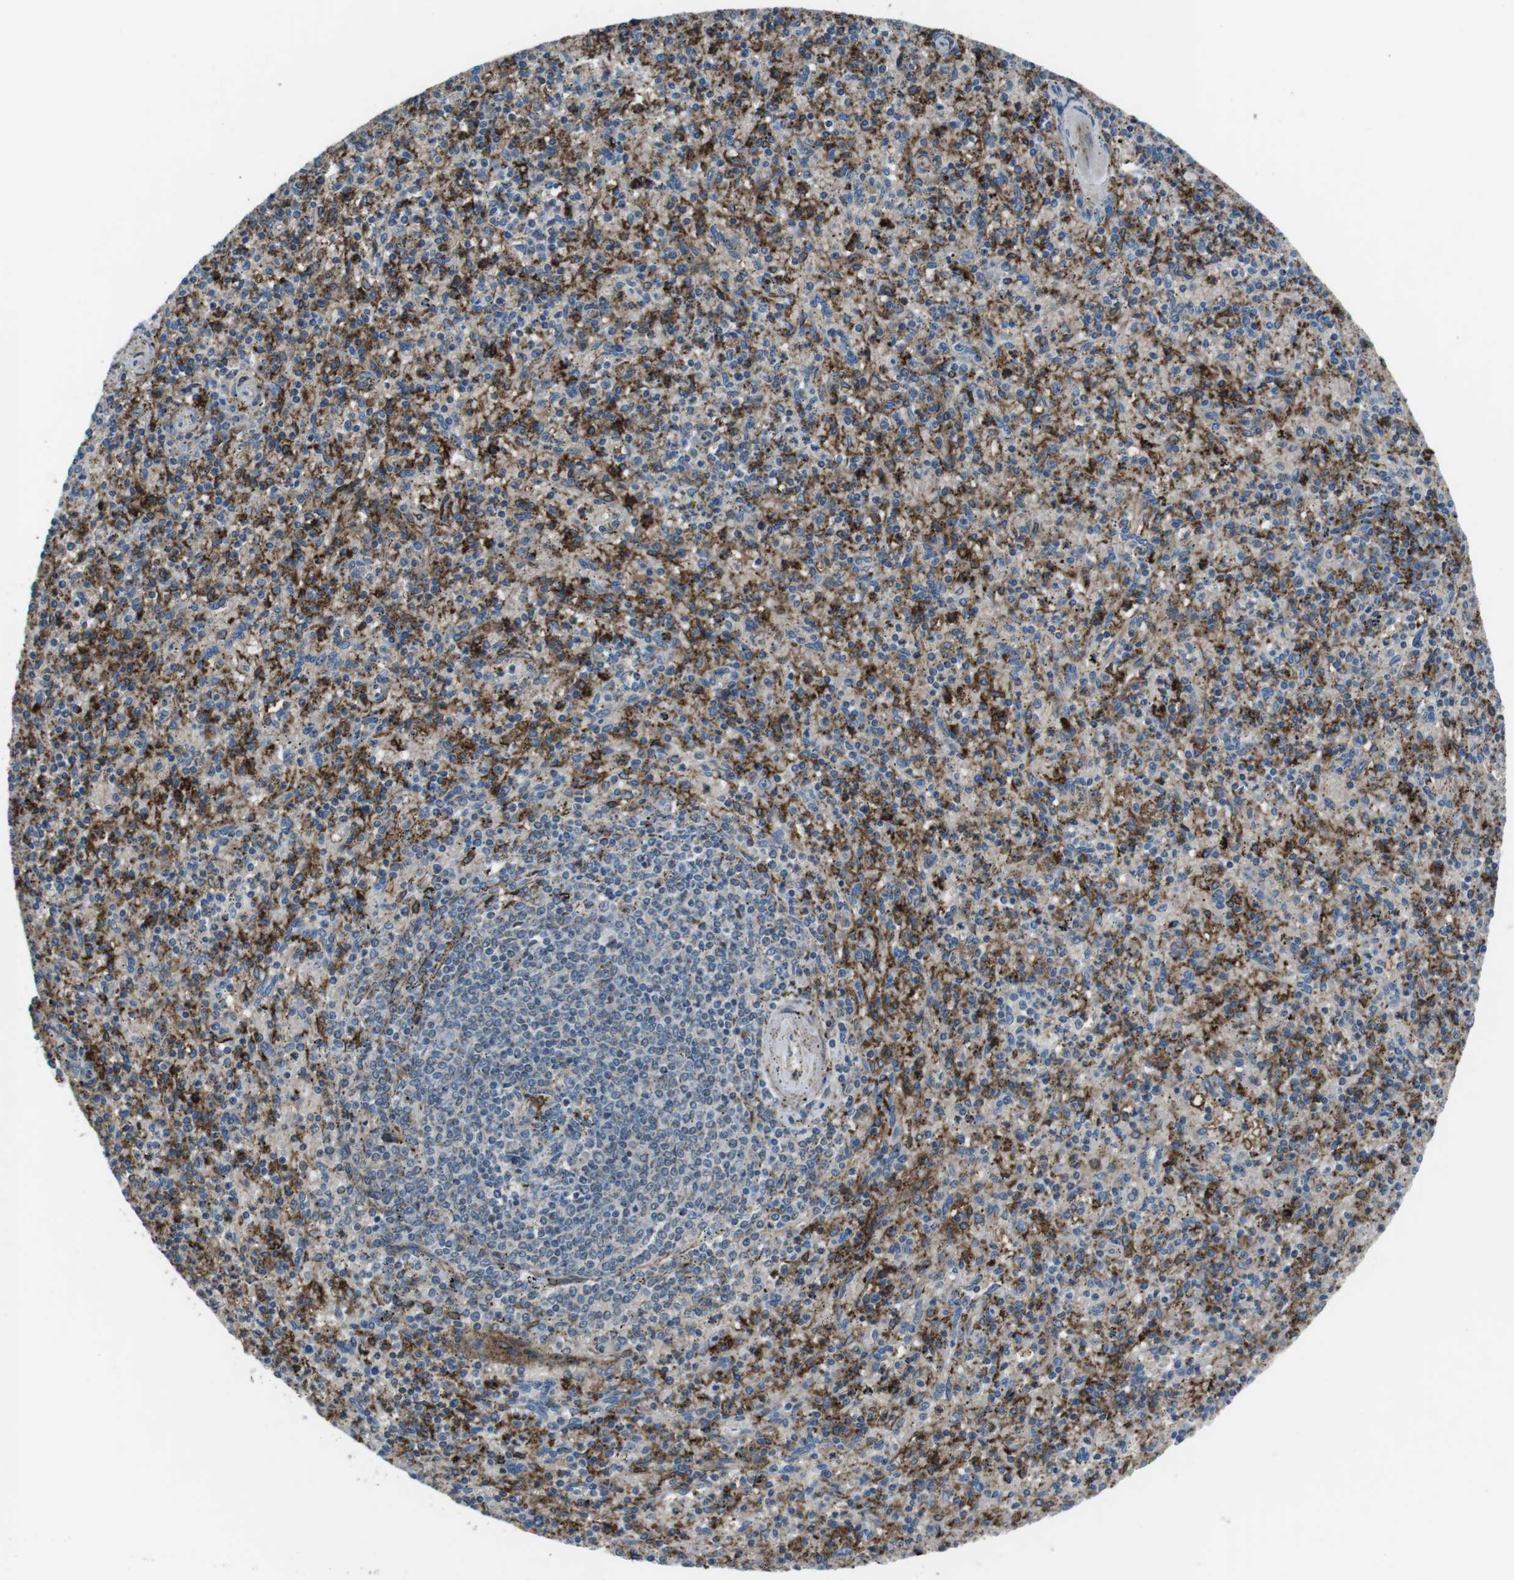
{"staining": {"intensity": "moderate", "quantity": "25%-75%", "location": "cytoplasmic/membranous"}, "tissue": "spleen", "cell_type": "Cells in red pulp", "image_type": "normal", "snomed": [{"axis": "morphology", "description": "Normal tissue, NOS"}, {"axis": "topography", "description": "Spleen"}], "caption": "Immunohistochemical staining of normal spleen displays medium levels of moderate cytoplasmic/membranous staining in approximately 25%-75% of cells in red pulp.", "gene": "GDF10", "patient": {"sex": "male", "age": 72}}